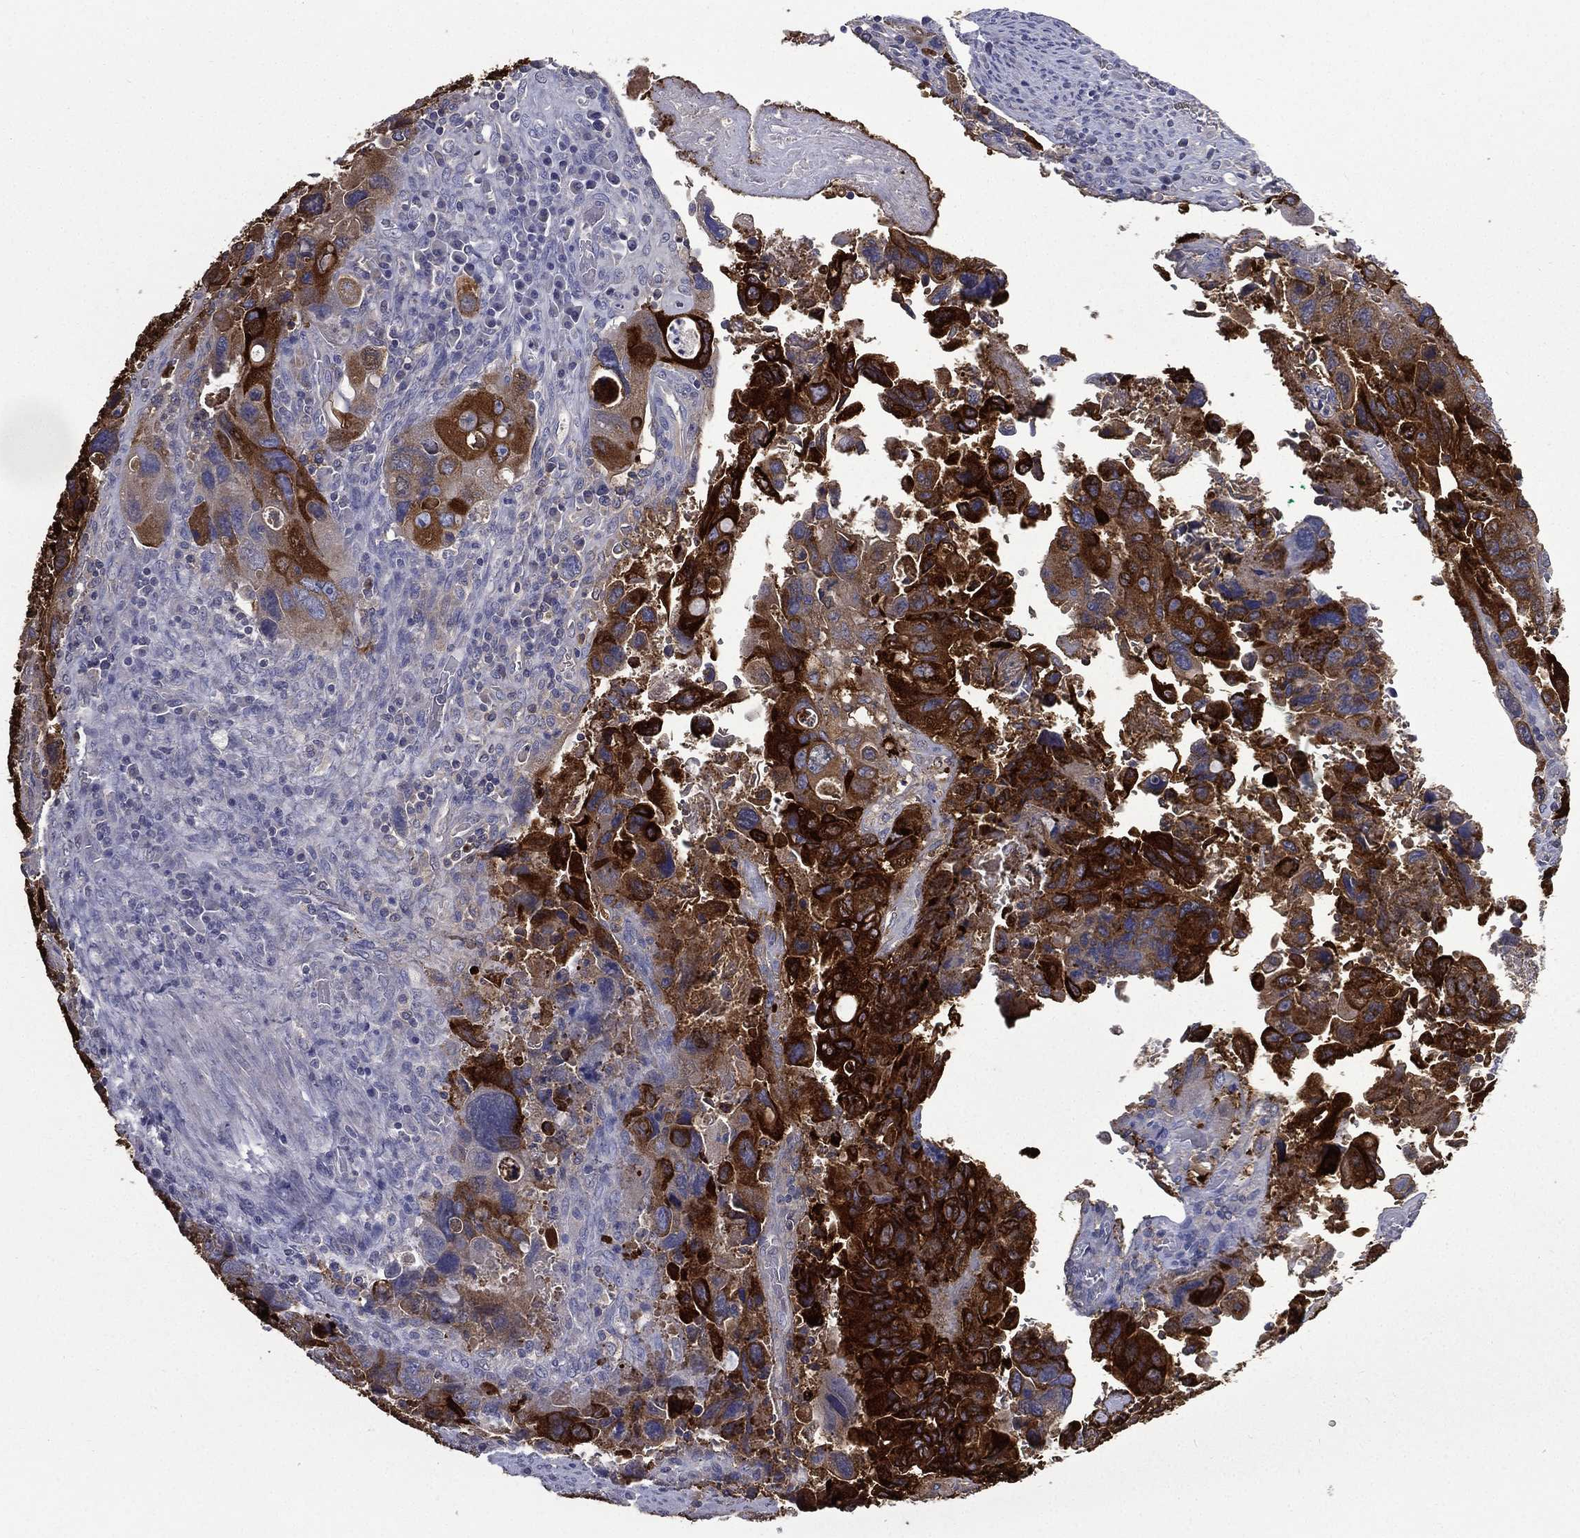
{"staining": {"intensity": "strong", "quantity": ">75%", "location": "cytoplasmic/membranous"}, "tissue": "colorectal cancer", "cell_type": "Tumor cells", "image_type": "cancer", "snomed": [{"axis": "morphology", "description": "Adenocarcinoma, NOS"}, {"axis": "topography", "description": "Rectum"}], "caption": "The micrograph exhibits a brown stain indicating the presence of a protein in the cytoplasmic/membranous of tumor cells in colorectal cancer (adenocarcinoma).", "gene": "CES2", "patient": {"sex": "male", "age": 62}}